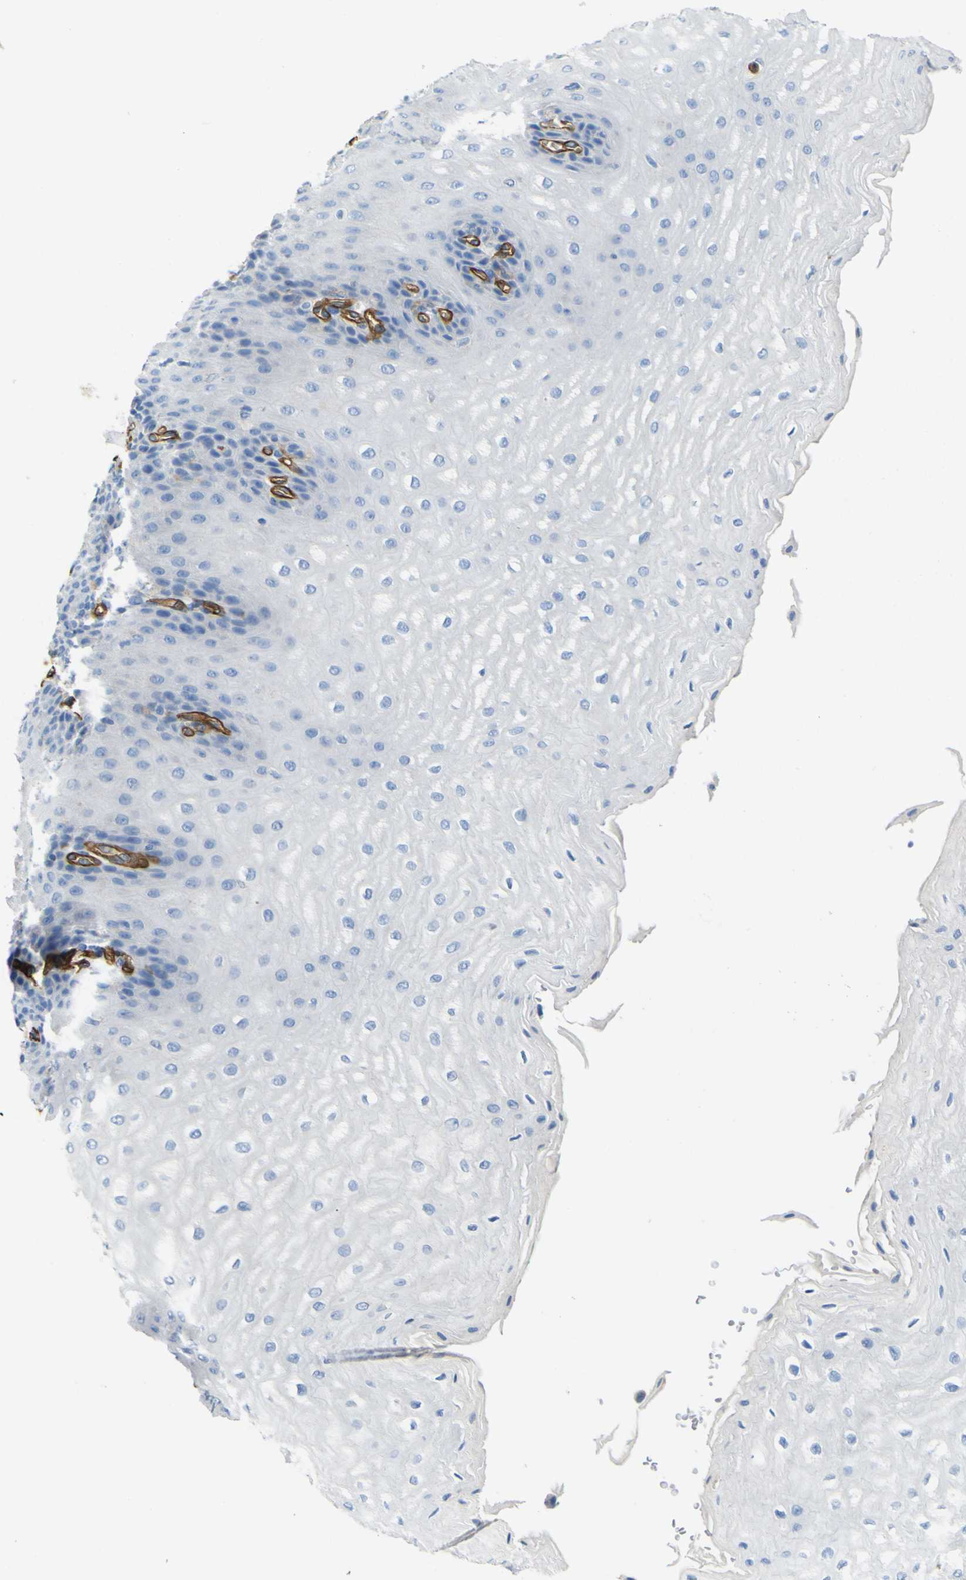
{"staining": {"intensity": "negative", "quantity": "none", "location": "none"}, "tissue": "esophagus", "cell_type": "Squamous epithelial cells", "image_type": "normal", "snomed": [{"axis": "morphology", "description": "Normal tissue, NOS"}, {"axis": "topography", "description": "Esophagus"}], "caption": "Immunohistochemistry (IHC) of normal esophagus displays no staining in squamous epithelial cells.", "gene": "CD93", "patient": {"sex": "male", "age": 54}}